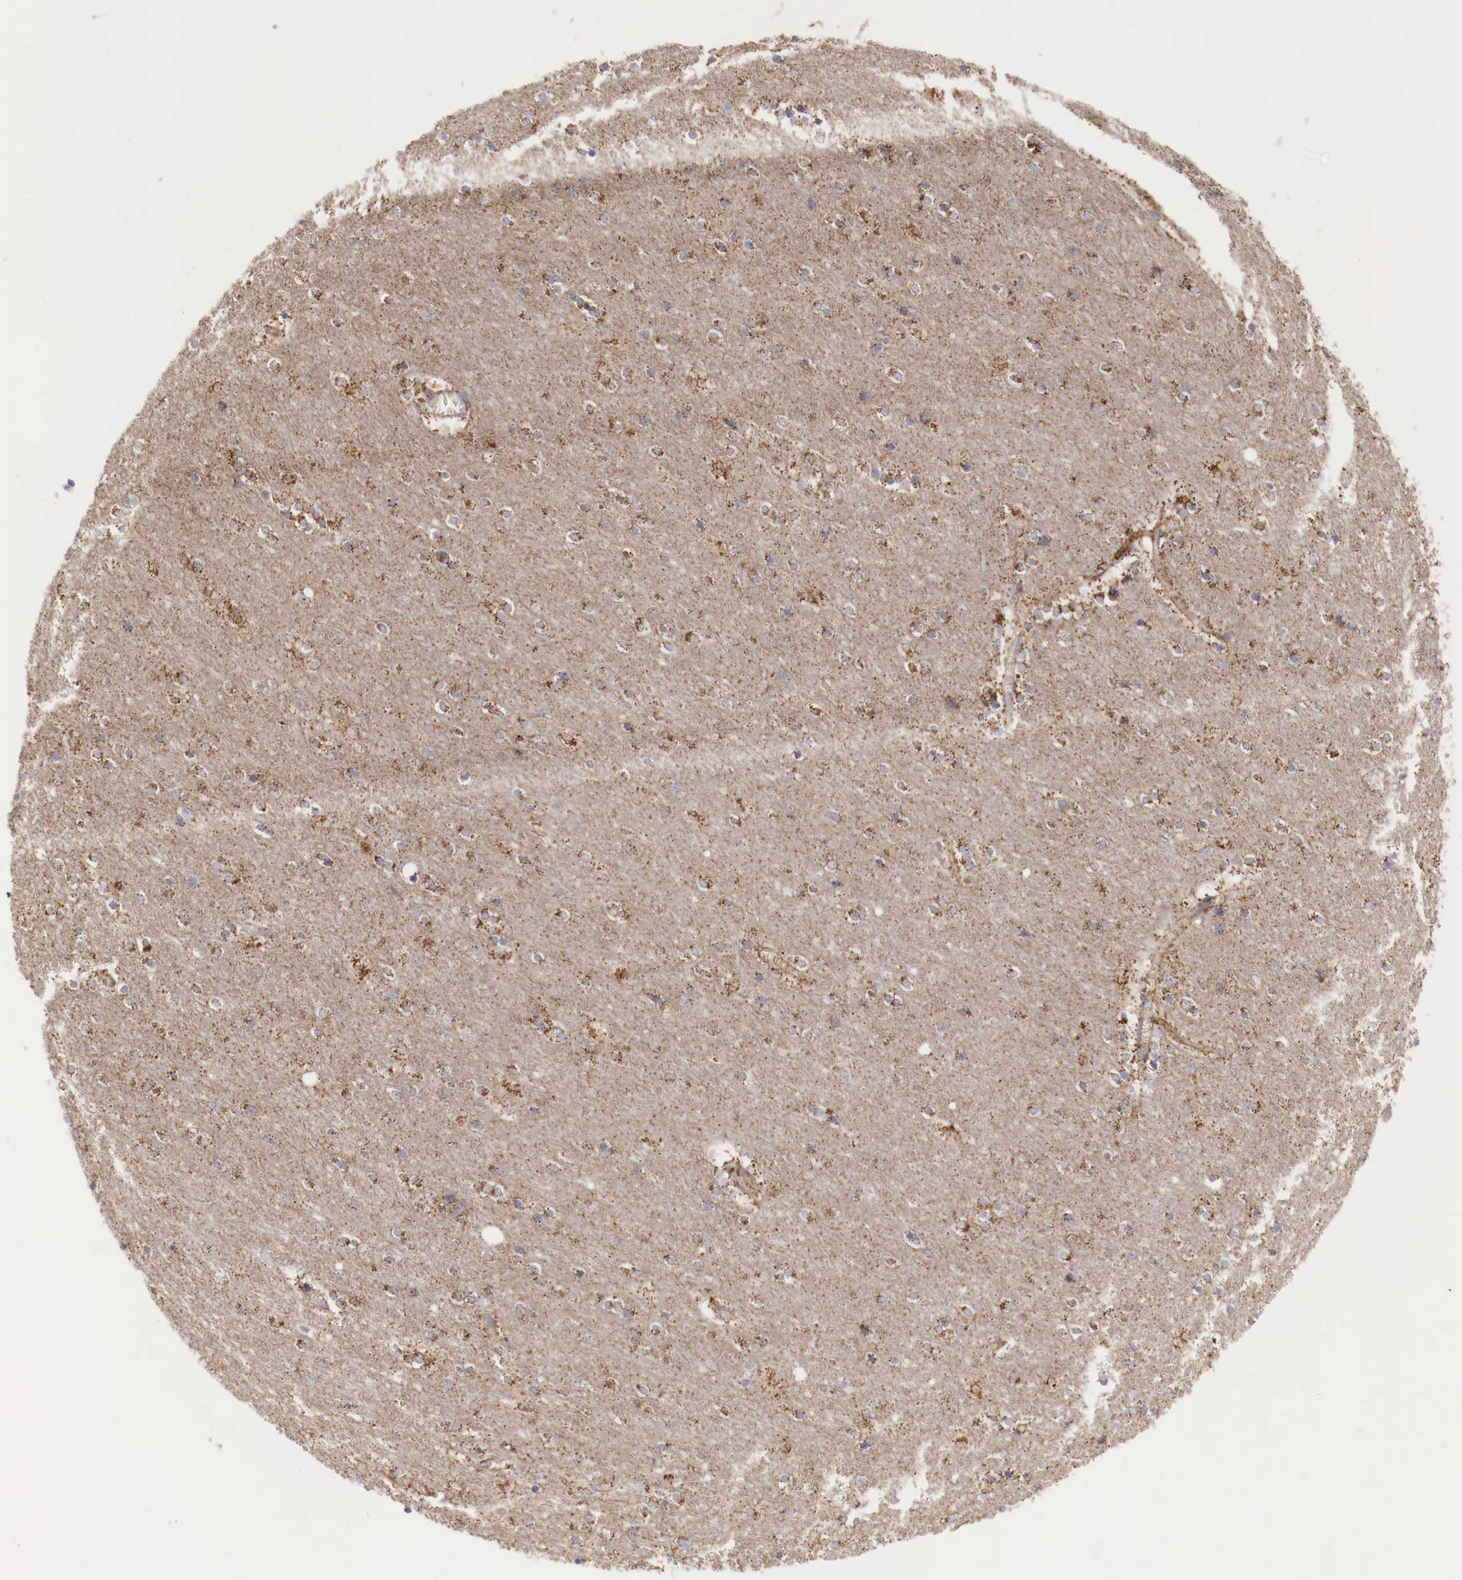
{"staining": {"intensity": "weak", "quantity": ">75%", "location": "cytoplasmic/membranous"}, "tissue": "cerebral cortex", "cell_type": "Endothelial cells", "image_type": "normal", "snomed": [{"axis": "morphology", "description": "Normal tissue, NOS"}, {"axis": "topography", "description": "Cerebral cortex"}], "caption": "Human cerebral cortex stained for a protein (brown) demonstrates weak cytoplasmic/membranous positive staining in approximately >75% of endothelial cells.", "gene": "XPNPEP3", "patient": {"sex": "female", "age": 54}}